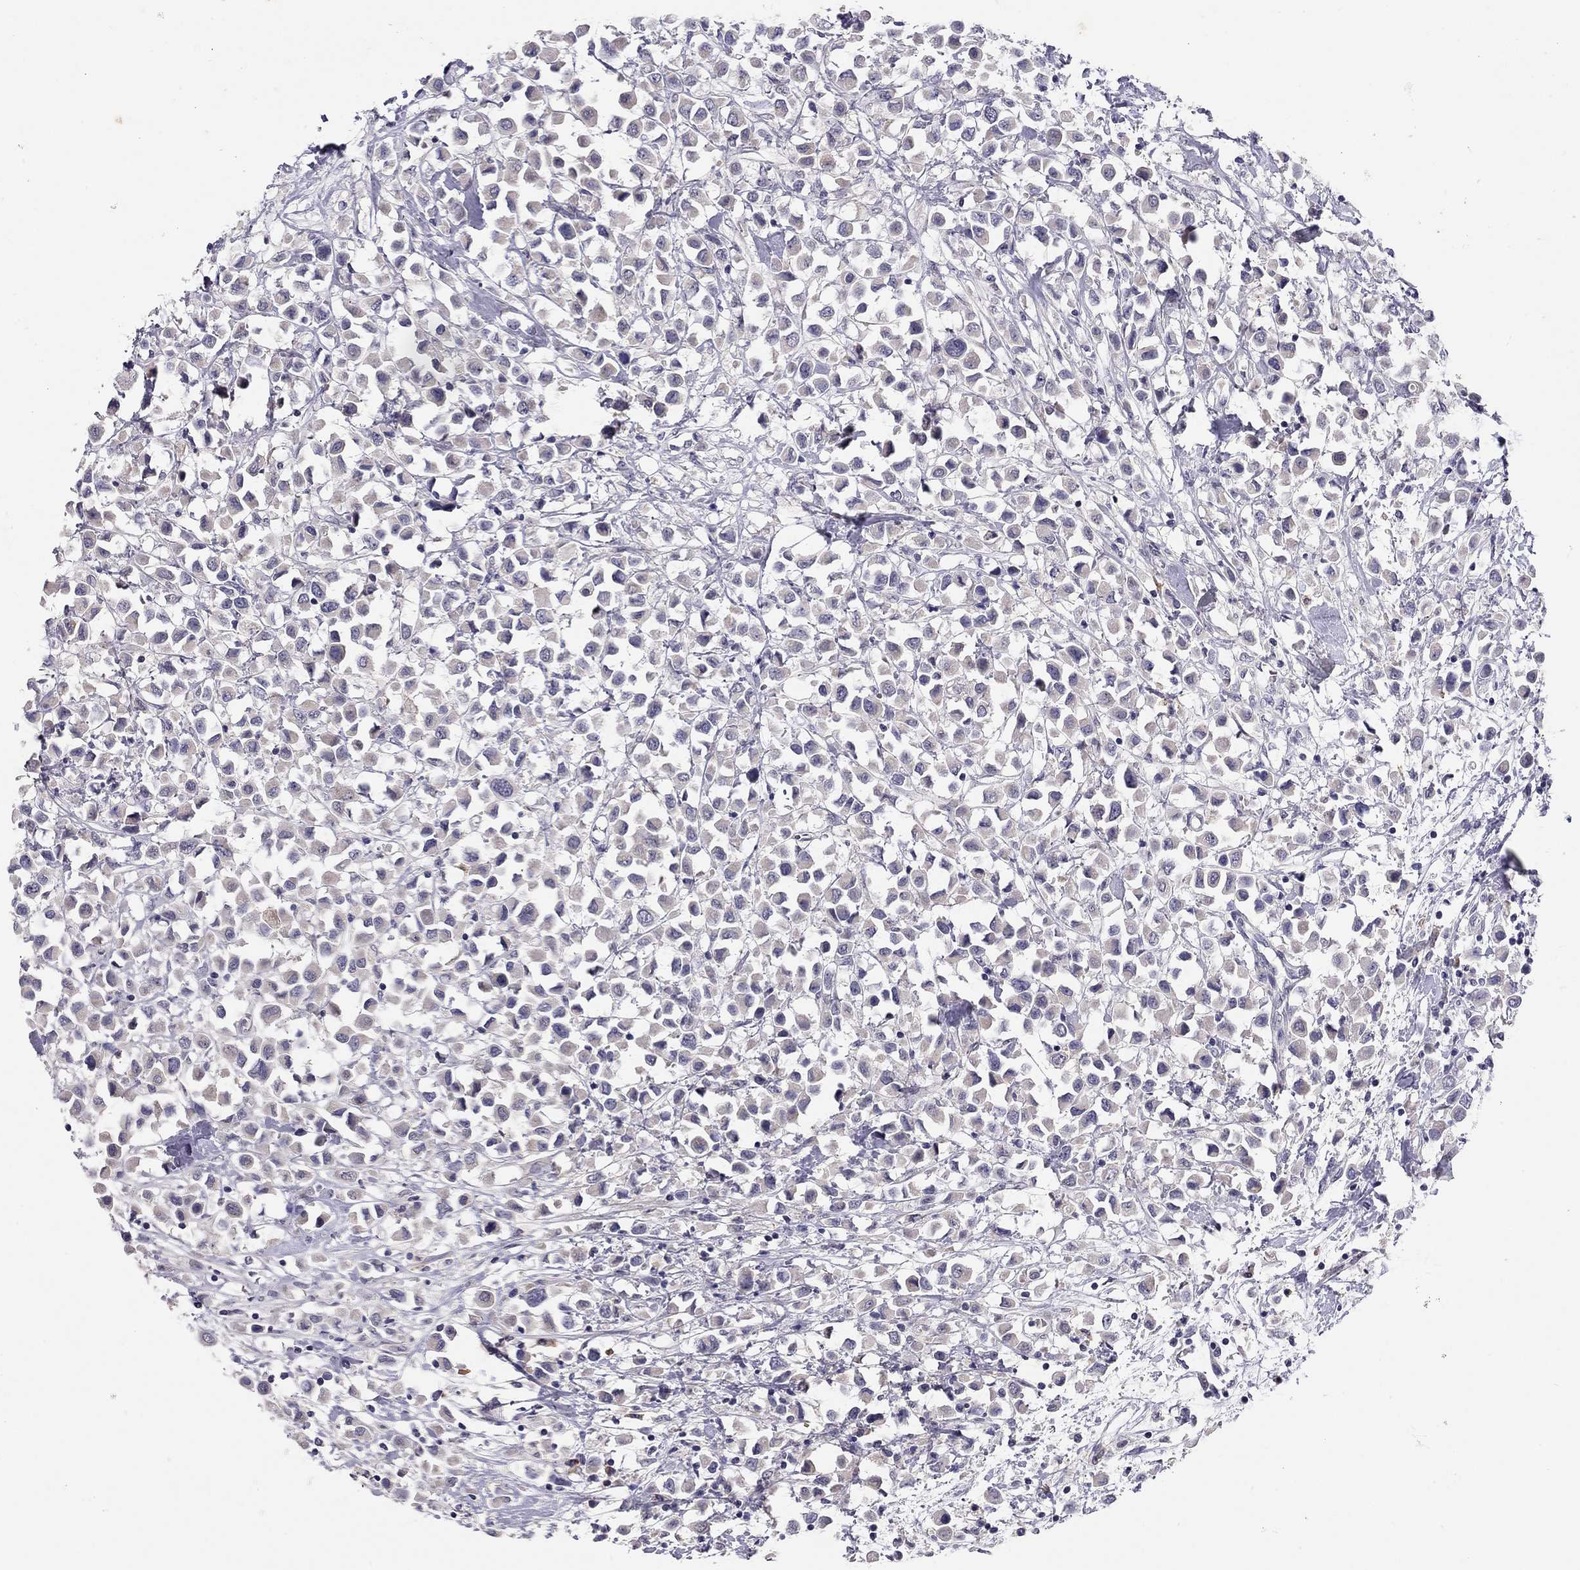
{"staining": {"intensity": "negative", "quantity": "none", "location": "none"}, "tissue": "breast cancer", "cell_type": "Tumor cells", "image_type": "cancer", "snomed": [{"axis": "morphology", "description": "Duct carcinoma"}, {"axis": "topography", "description": "Breast"}], "caption": "Histopathology image shows no significant protein expression in tumor cells of breast intraductal carcinoma.", "gene": "SCARB1", "patient": {"sex": "female", "age": 61}}